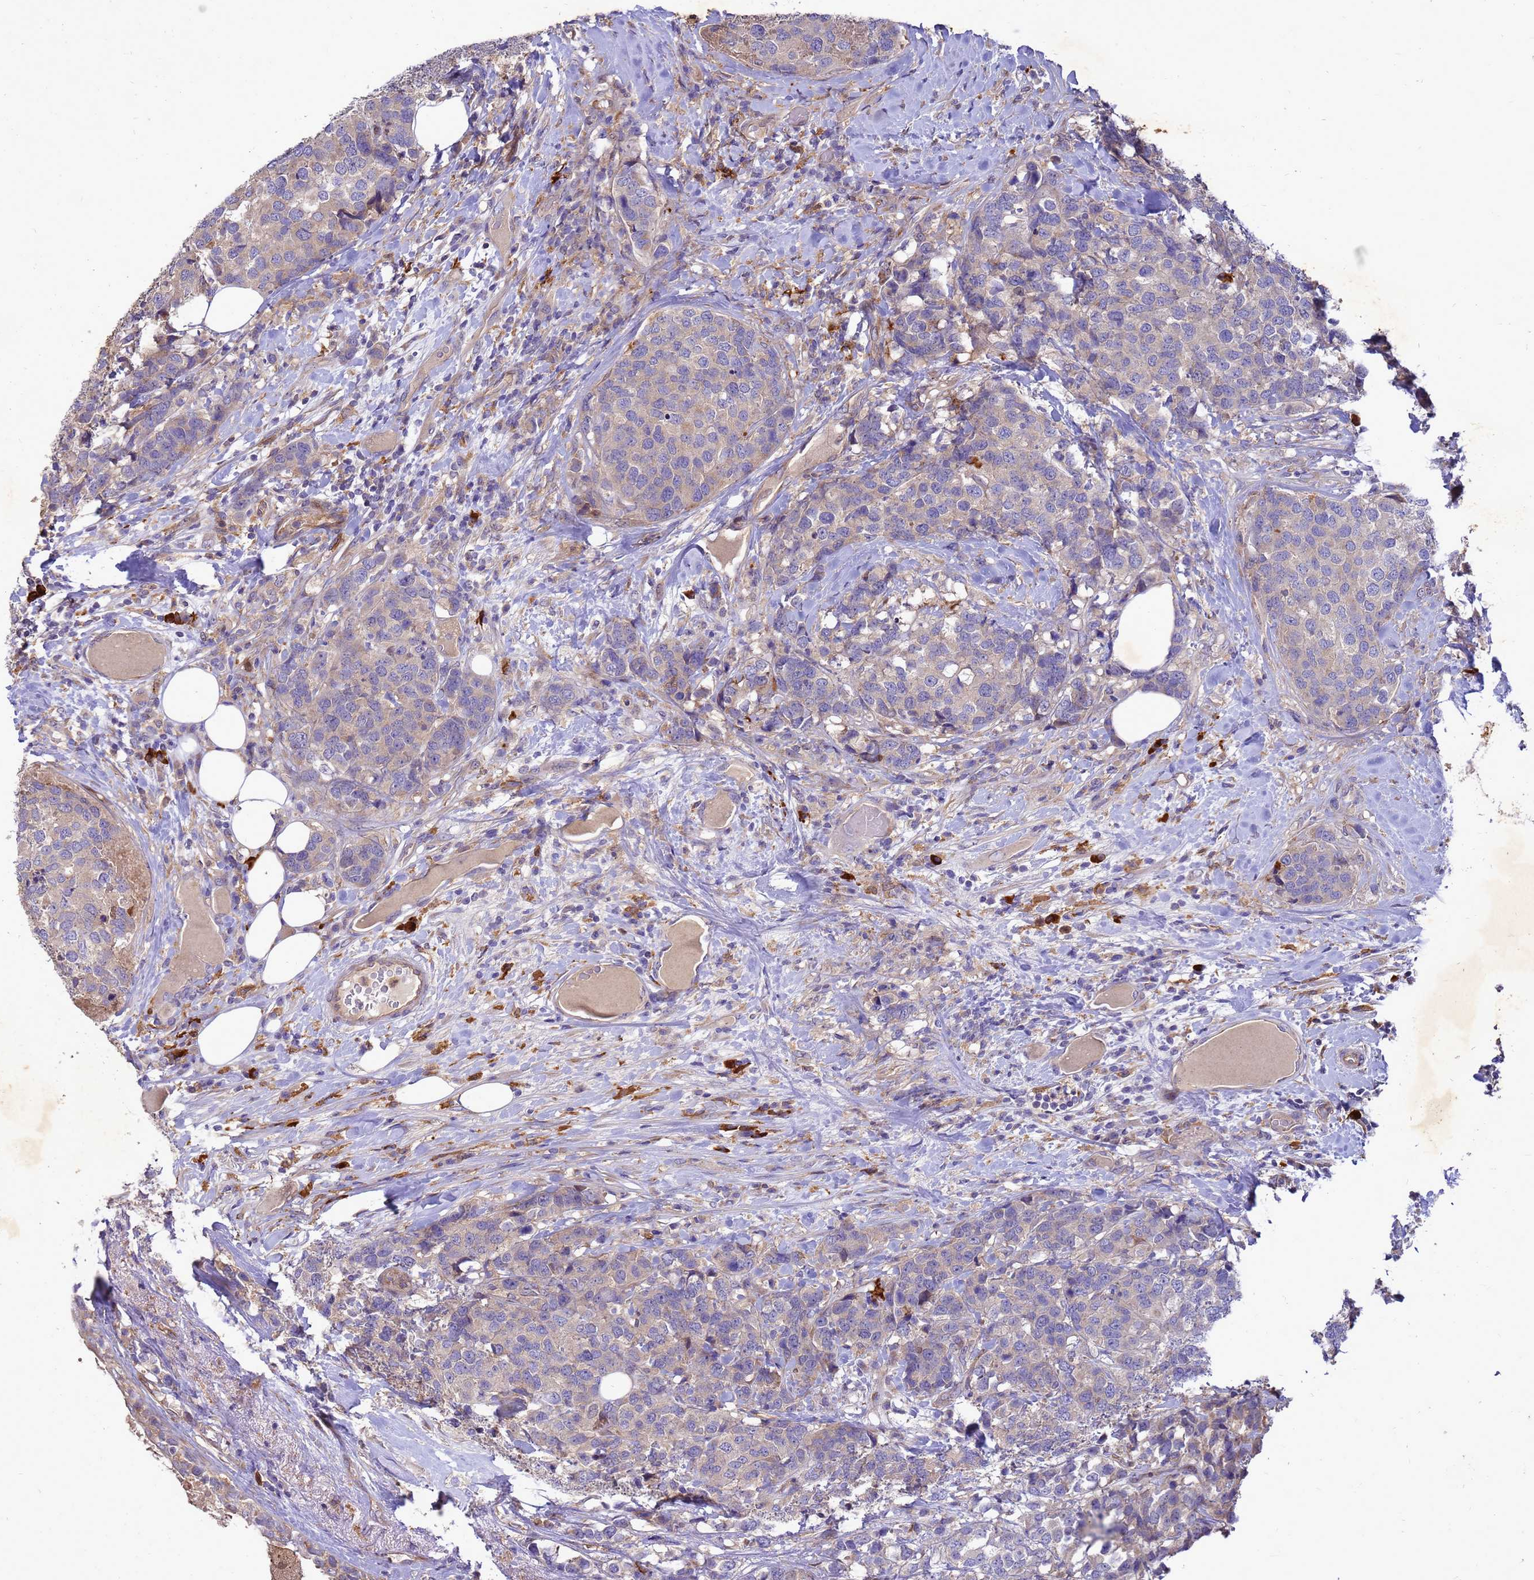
{"staining": {"intensity": "moderate", "quantity": "<25%", "location": "cytoplasmic/membranous"}, "tissue": "breast cancer", "cell_type": "Tumor cells", "image_type": "cancer", "snomed": [{"axis": "morphology", "description": "Lobular carcinoma"}, {"axis": "topography", "description": "Breast"}], "caption": "Lobular carcinoma (breast) tissue shows moderate cytoplasmic/membranous staining in about <25% of tumor cells Using DAB (brown) and hematoxylin (blue) stains, captured at high magnification using brightfield microscopy.", "gene": "RNF215", "patient": {"sex": "female", "age": 59}}